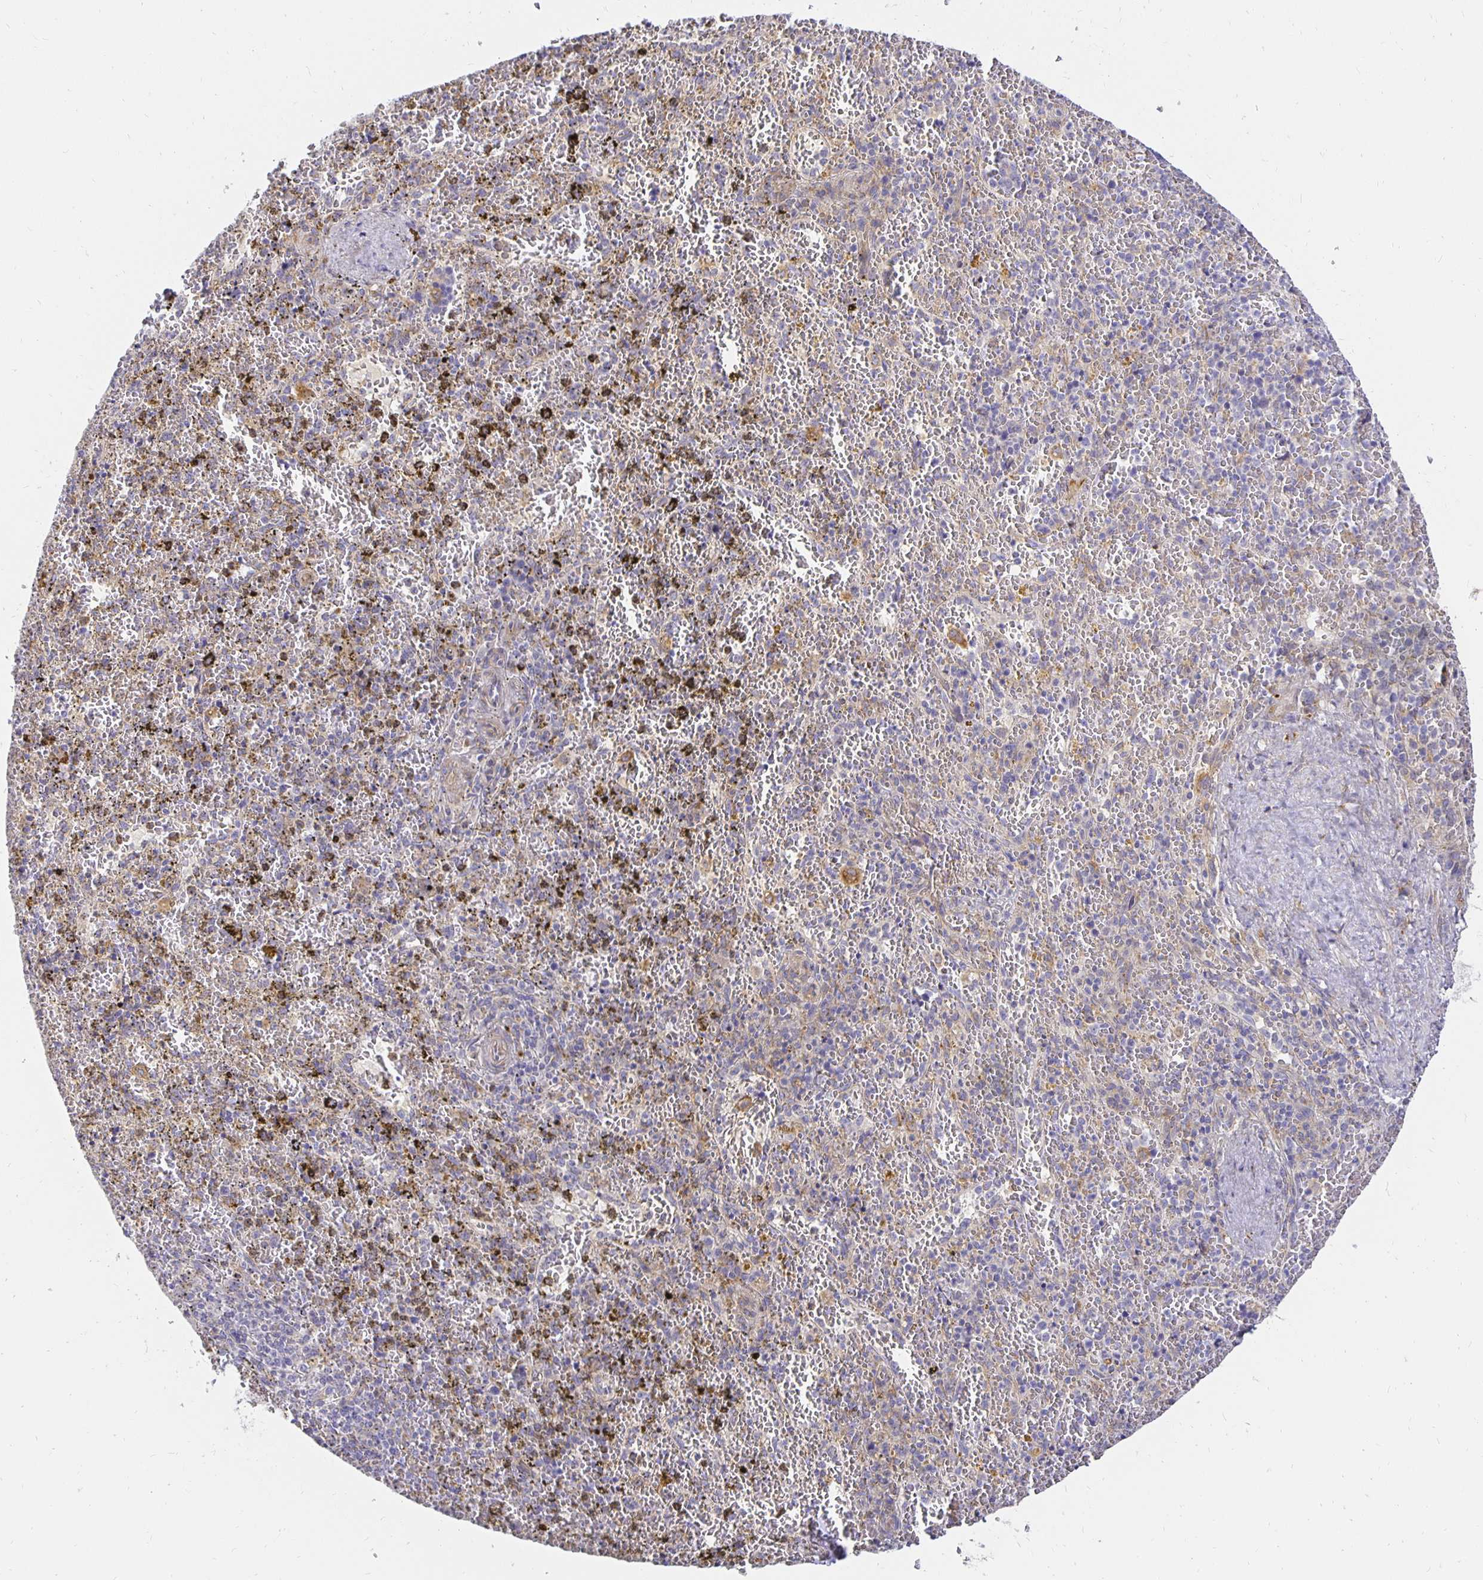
{"staining": {"intensity": "negative", "quantity": "none", "location": "none"}, "tissue": "spleen", "cell_type": "Cells in red pulp", "image_type": "normal", "snomed": [{"axis": "morphology", "description": "Normal tissue, NOS"}, {"axis": "topography", "description": "Spleen"}], "caption": "DAB (3,3'-diaminobenzidine) immunohistochemical staining of benign spleen shows no significant positivity in cells in red pulp.", "gene": "PLOD1", "patient": {"sex": "female", "age": 50}}